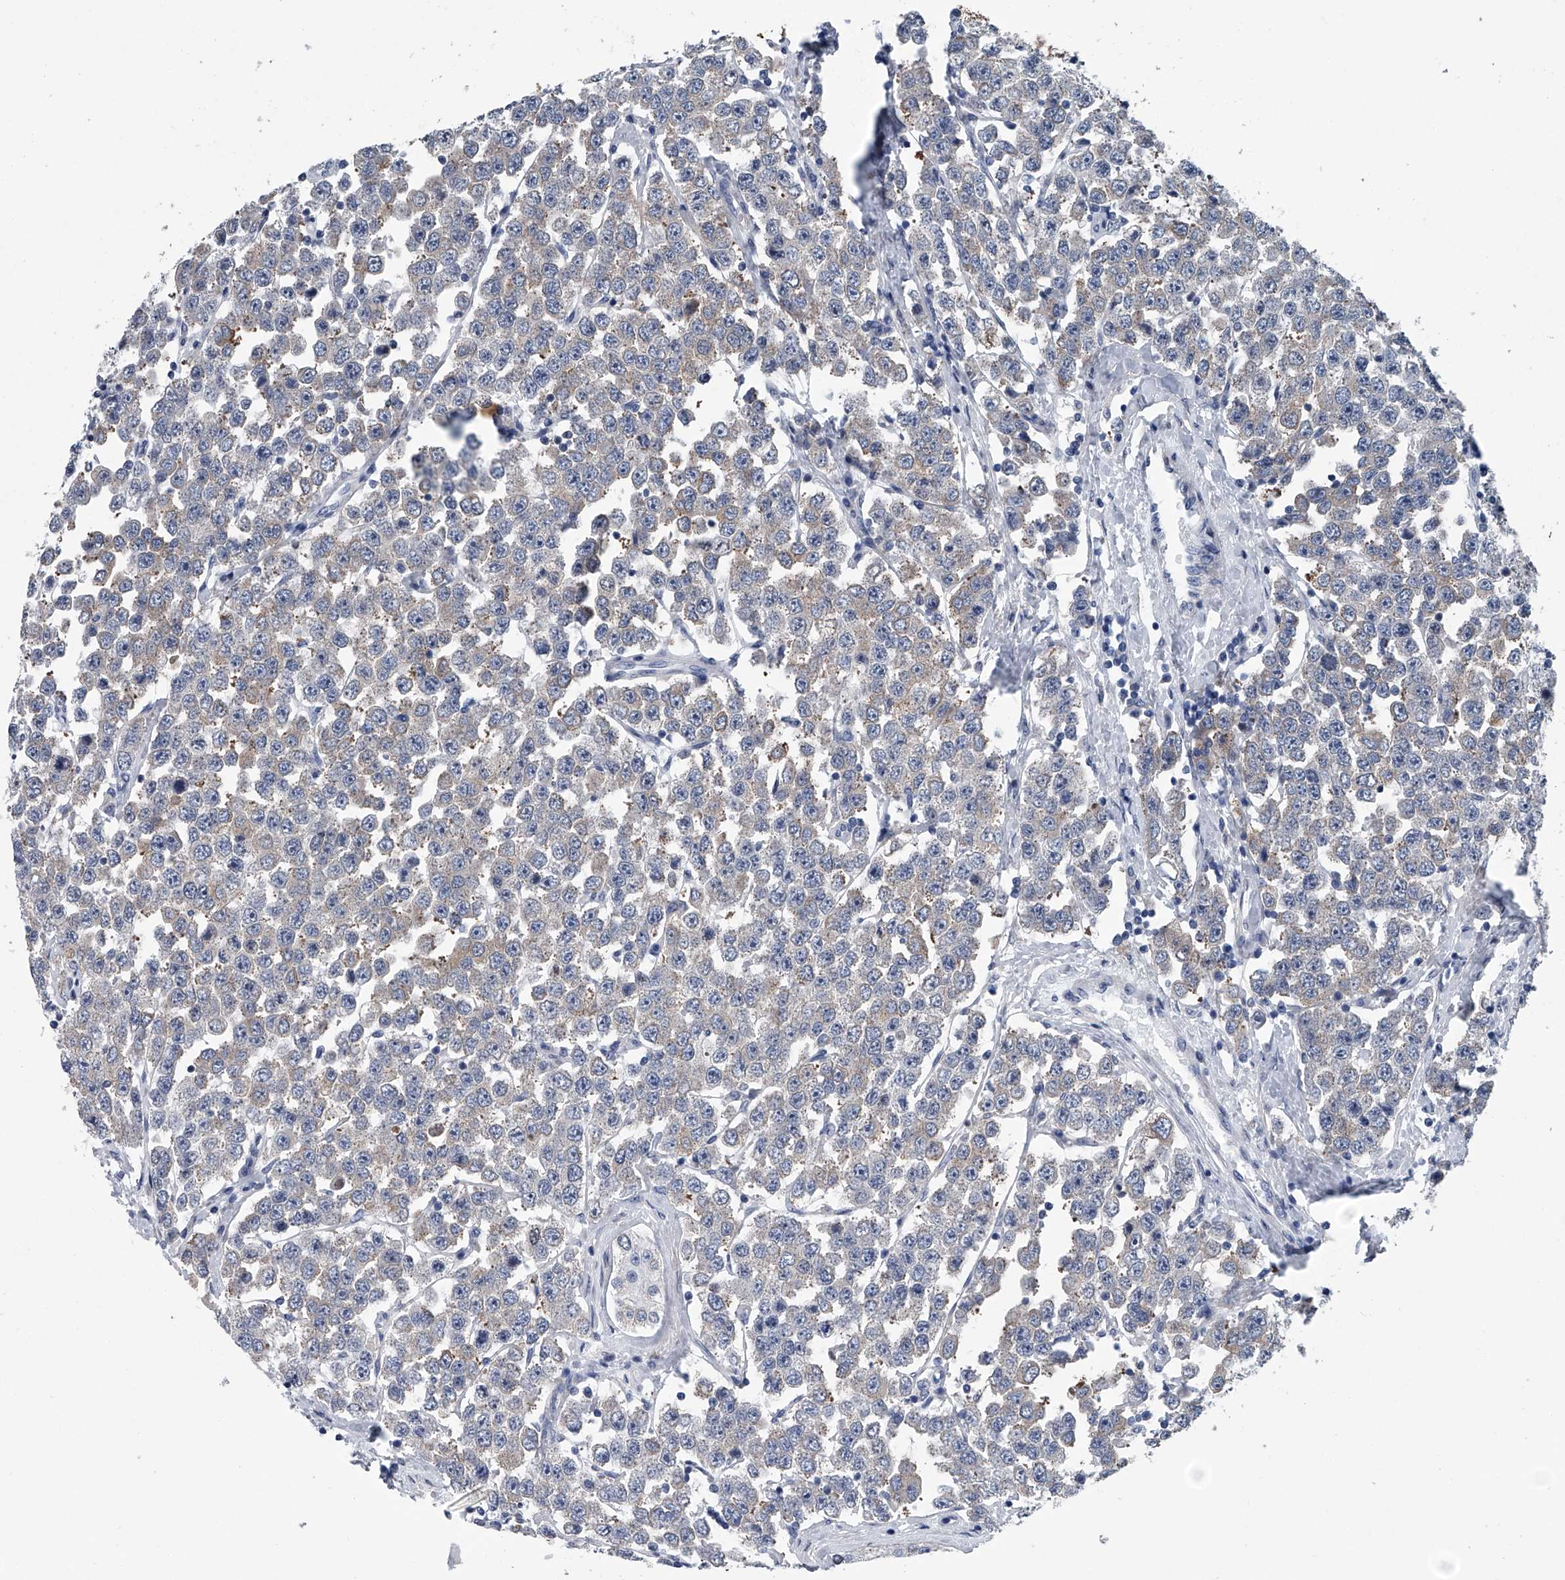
{"staining": {"intensity": "moderate", "quantity": "25%-75%", "location": "cytoplasmic/membranous"}, "tissue": "testis cancer", "cell_type": "Tumor cells", "image_type": "cancer", "snomed": [{"axis": "morphology", "description": "Seminoma, NOS"}, {"axis": "topography", "description": "Testis"}], "caption": "Moderate cytoplasmic/membranous staining is appreciated in about 25%-75% of tumor cells in seminoma (testis).", "gene": "PPP2R5D", "patient": {"sex": "male", "age": 28}}